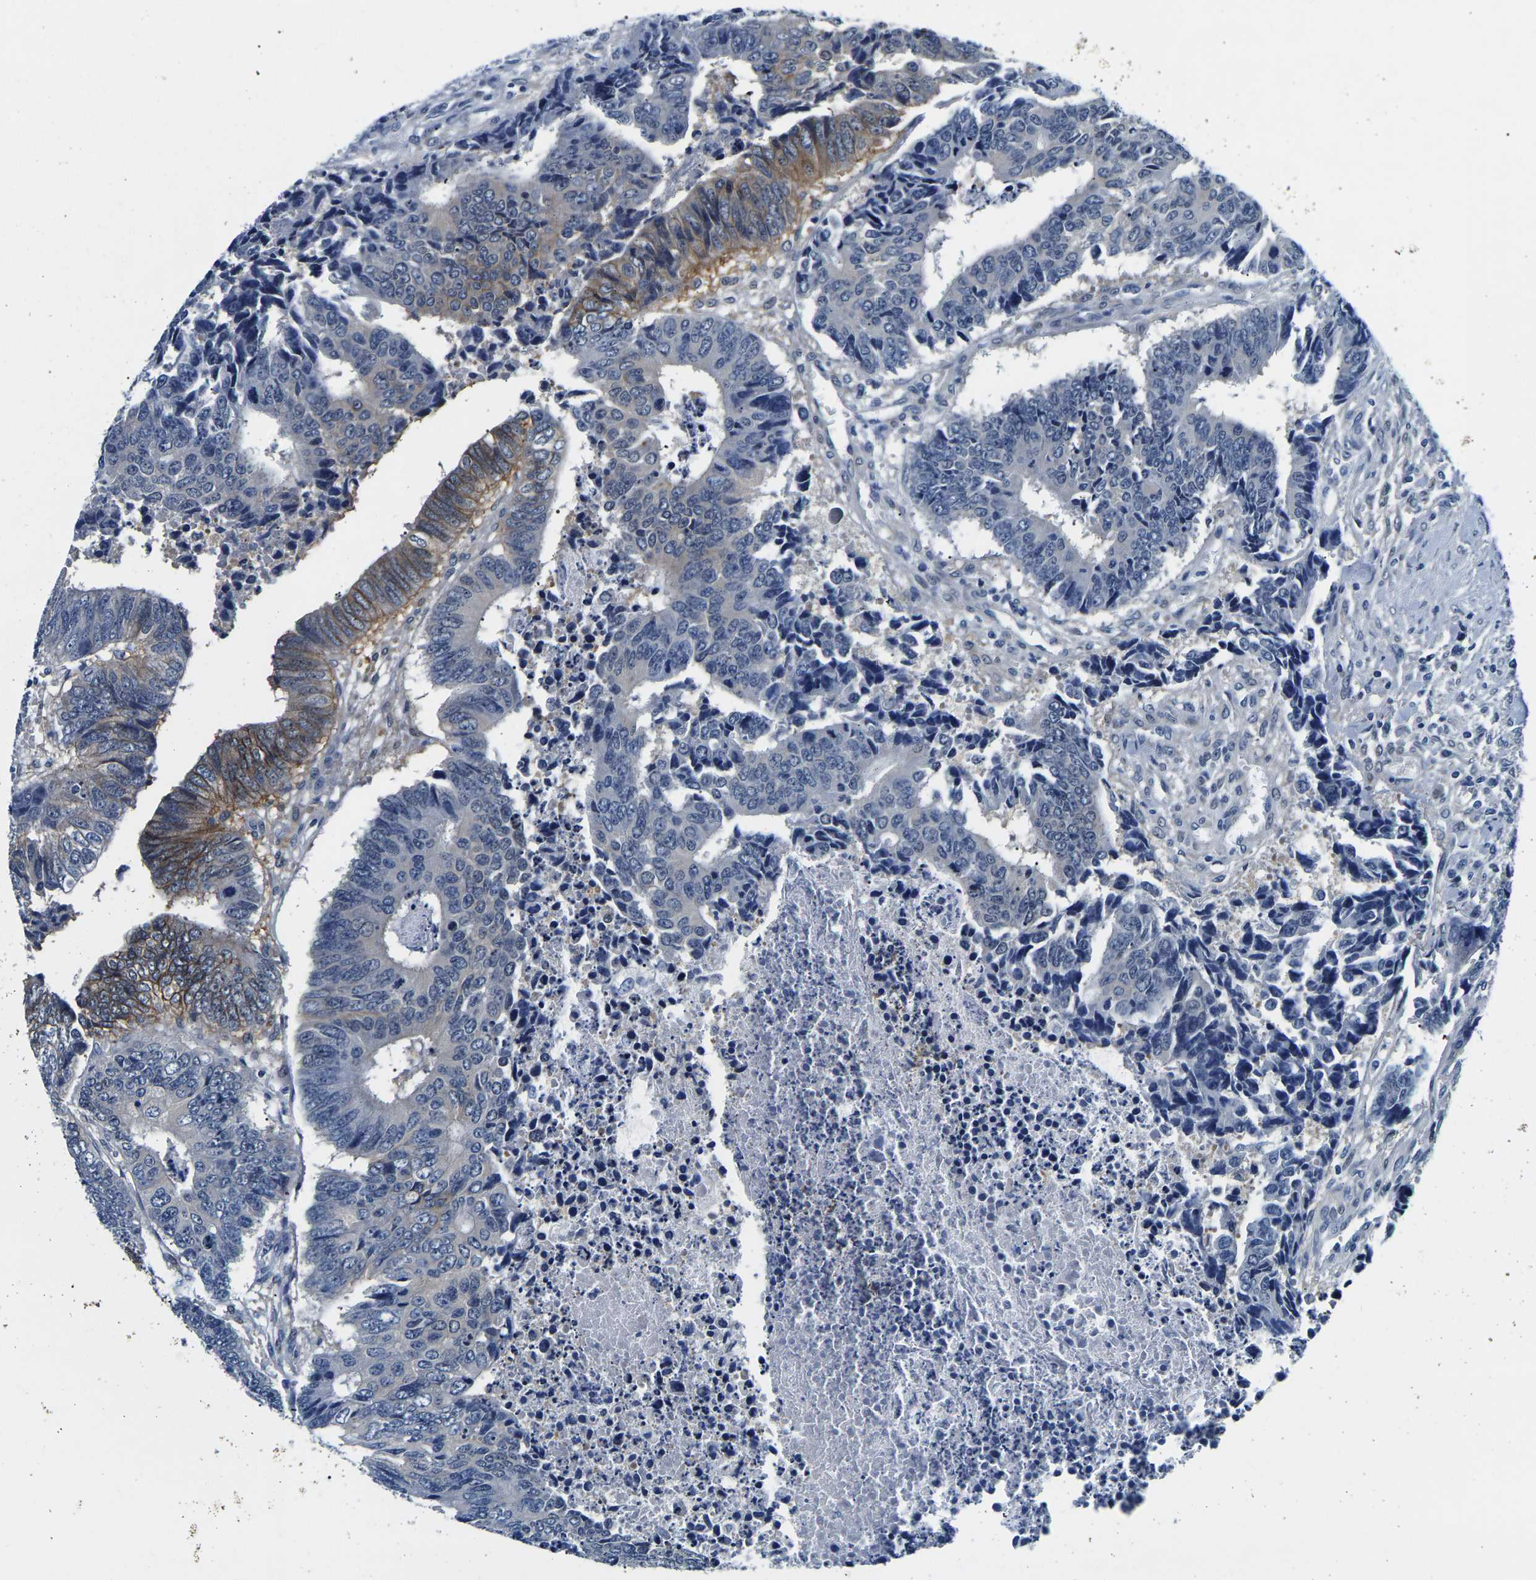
{"staining": {"intensity": "moderate", "quantity": "<25%", "location": "cytoplasmic/membranous"}, "tissue": "colorectal cancer", "cell_type": "Tumor cells", "image_type": "cancer", "snomed": [{"axis": "morphology", "description": "Adenocarcinoma, NOS"}, {"axis": "topography", "description": "Rectum"}], "caption": "Immunohistochemistry micrograph of neoplastic tissue: human colorectal adenocarcinoma stained using immunohistochemistry (IHC) reveals low levels of moderate protein expression localized specifically in the cytoplasmic/membranous of tumor cells, appearing as a cytoplasmic/membranous brown color.", "gene": "ACO1", "patient": {"sex": "male", "age": 84}}